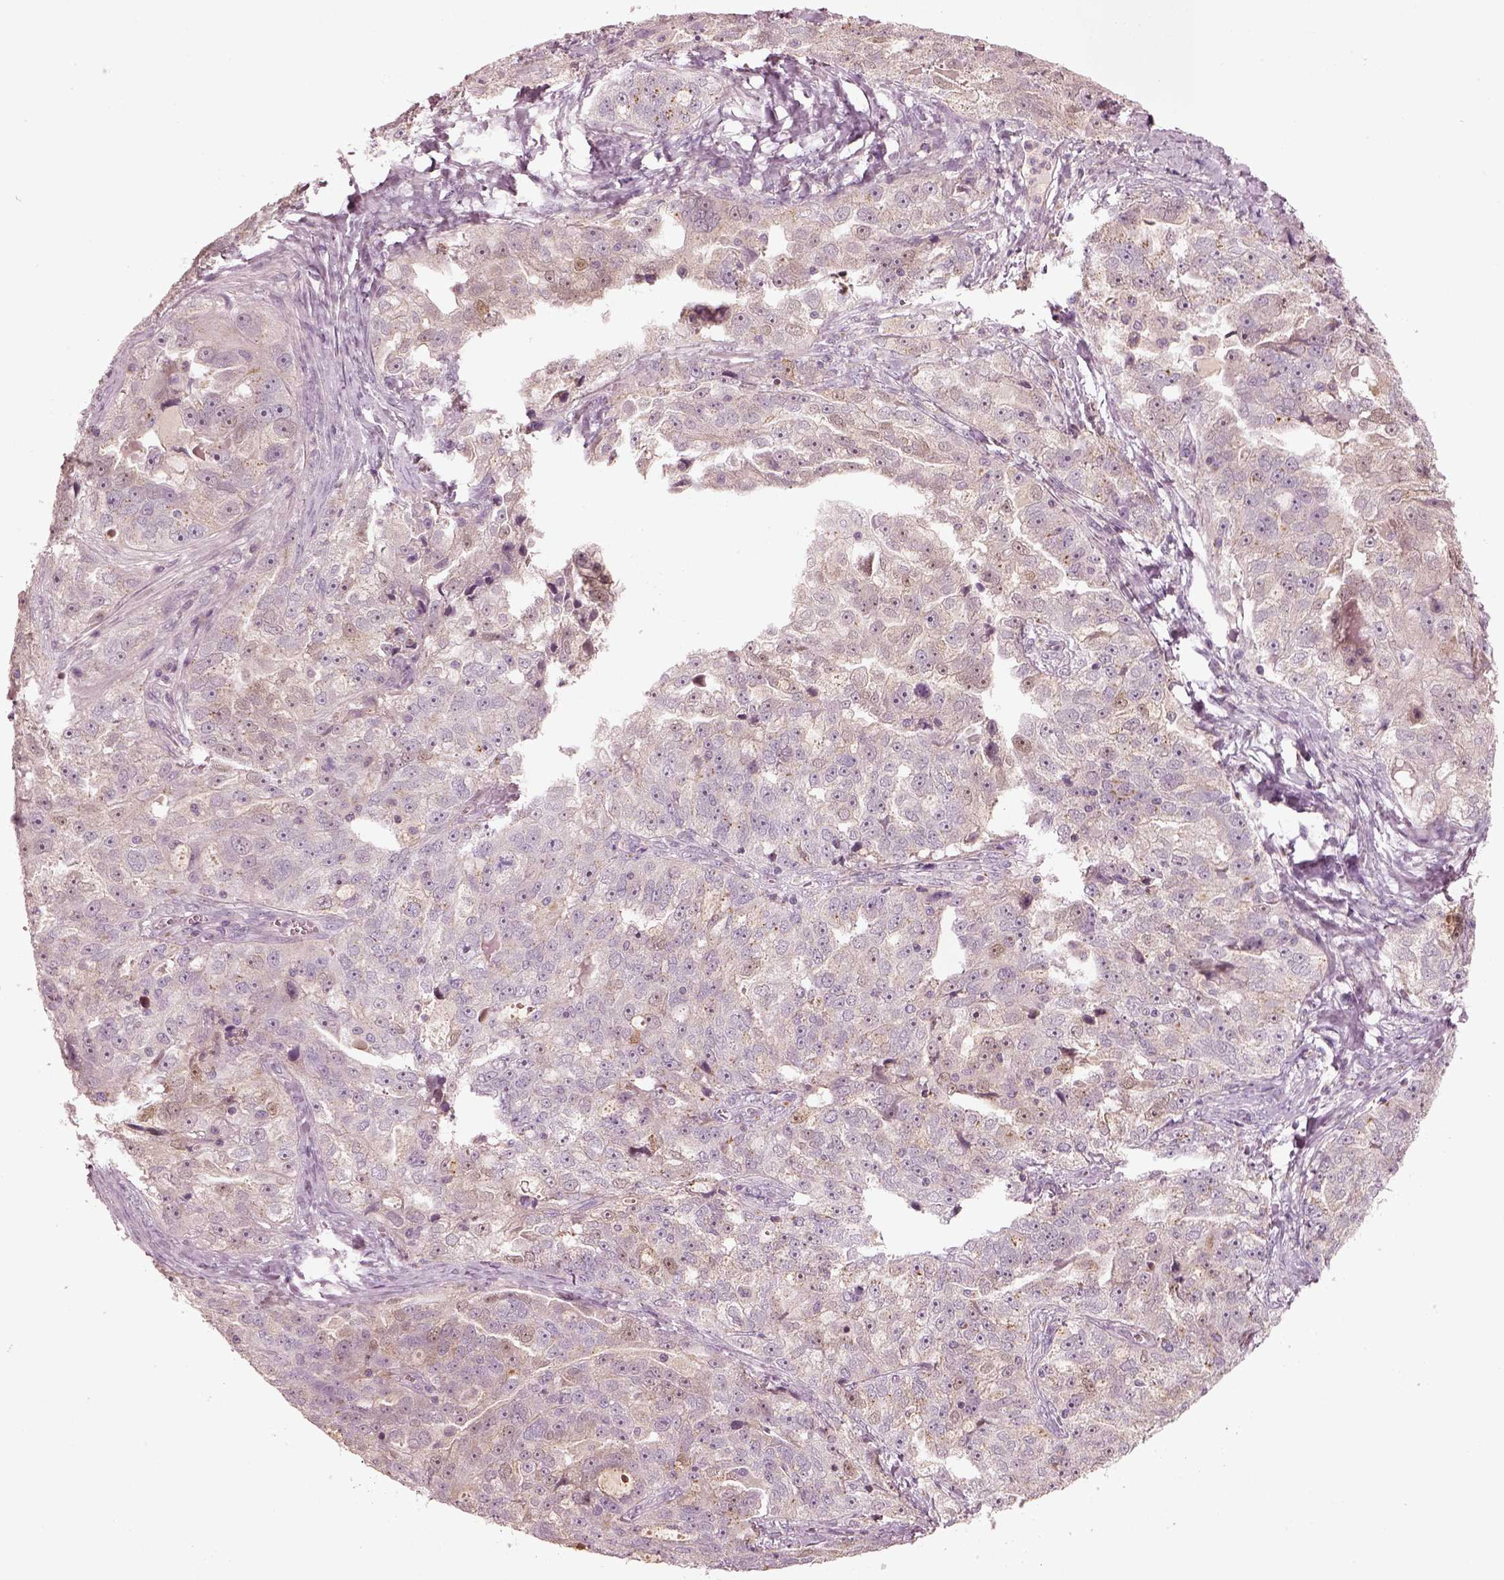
{"staining": {"intensity": "weak", "quantity": "<25%", "location": "cytoplasmic/membranous,nuclear"}, "tissue": "ovarian cancer", "cell_type": "Tumor cells", "image_type": "cancer", "snomed": [{"axis": "morphology", "description": "Cystadenocarcinoma, serous, NOS"}, {"axis": "topography", "description": "Ovary"}], "caption": "Immunohistochemistry (IHC) micrograph of ovarian cancer (serous cystadenocarcinoma) stained for a protein (brown), which exhibits no expression in tumor cells.", "gene": "SDCBP2", "patient": {"sex": "female", "age": 51}}